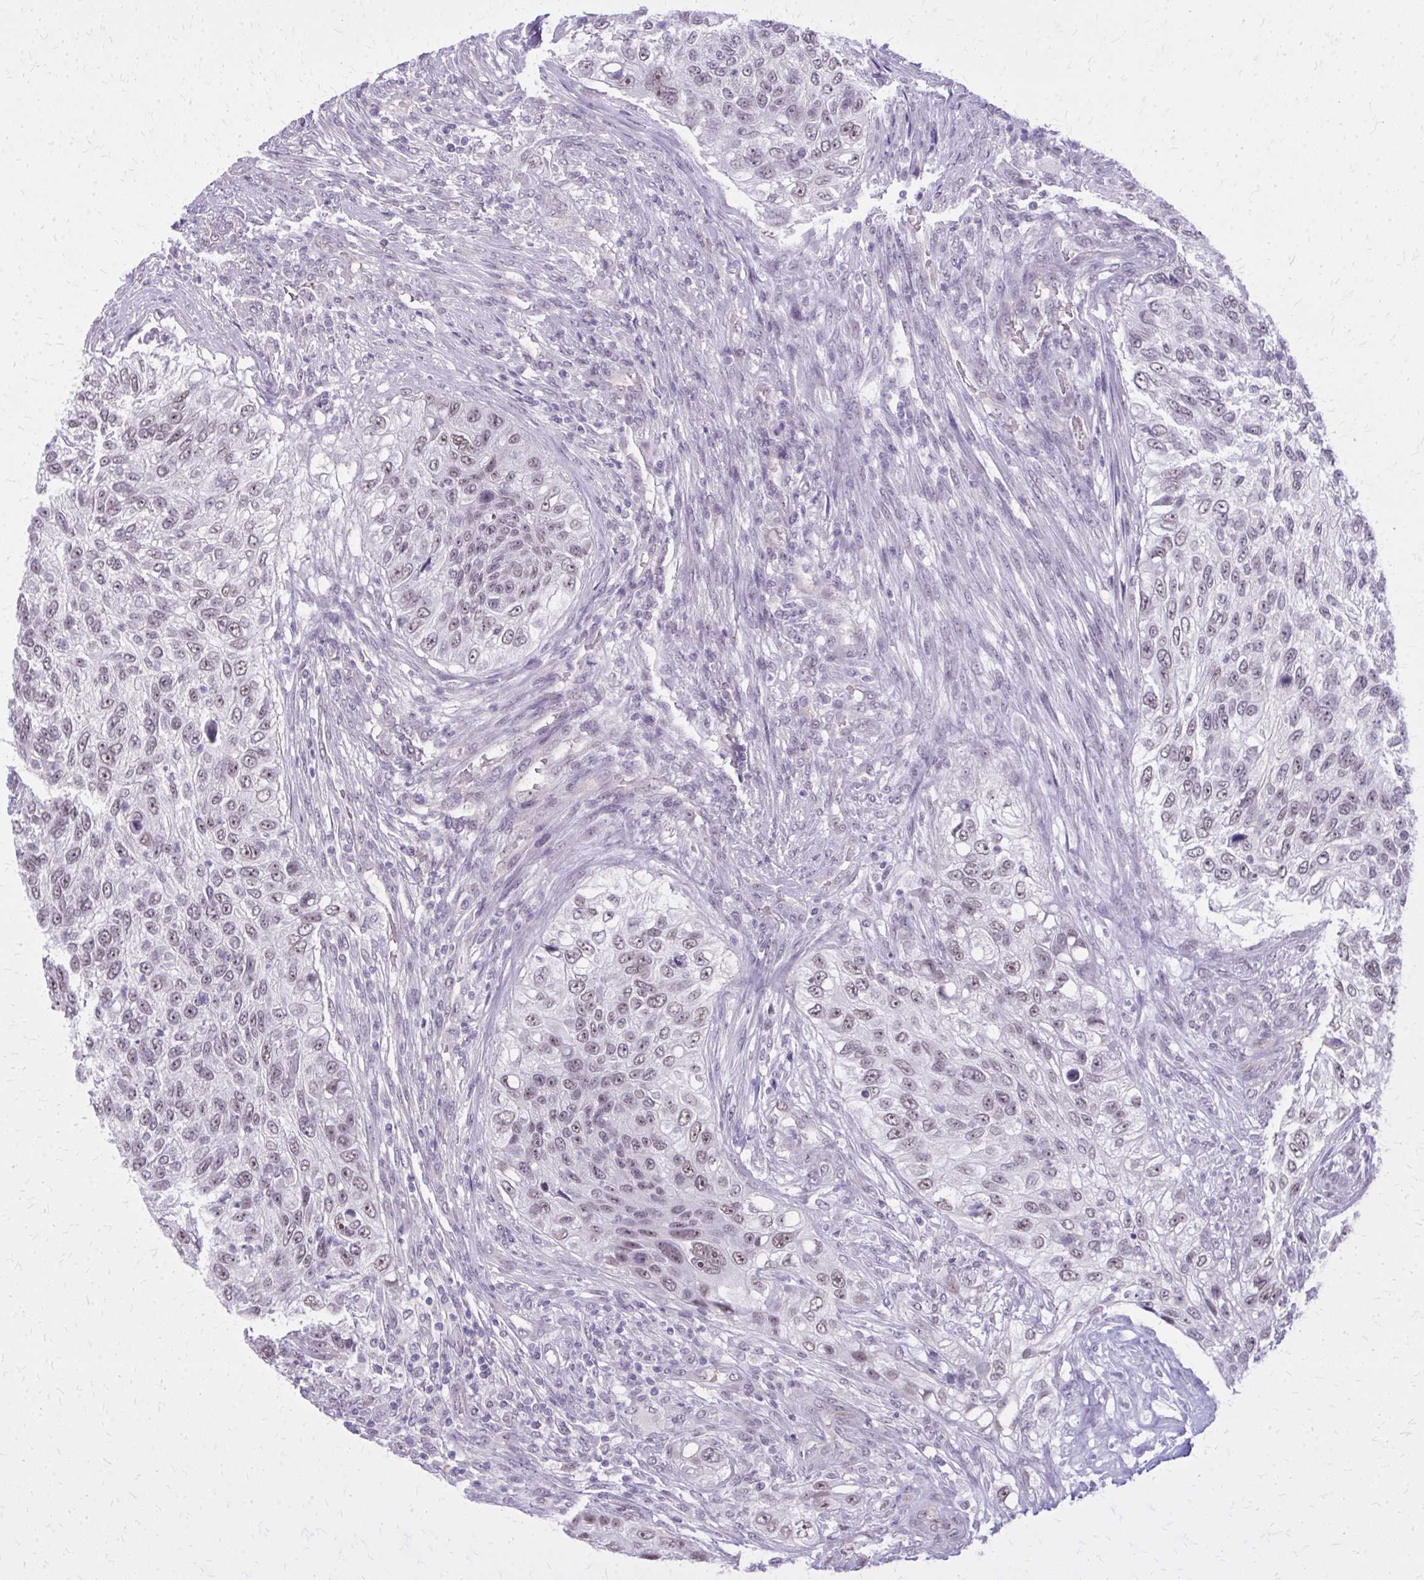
{"staining": {"intensity": "weak", "quantity": "<25%", "location": "nuclear"}, "tissue": "urothelial cancer", "cell_type": "Tumor cells", "image_type": "cancer", "snomed": [{"axis": "morphology", "description": "Urothelial carcinoma, High grade"}, {"axis": "topography", "description": "Urinary bladder"}], "caption": "A photomicrograph of human urothelial cancer is negative for staining in tumor cells.", "gene": "PLCB1", "patient": {"sex": "female", "age": 60}}